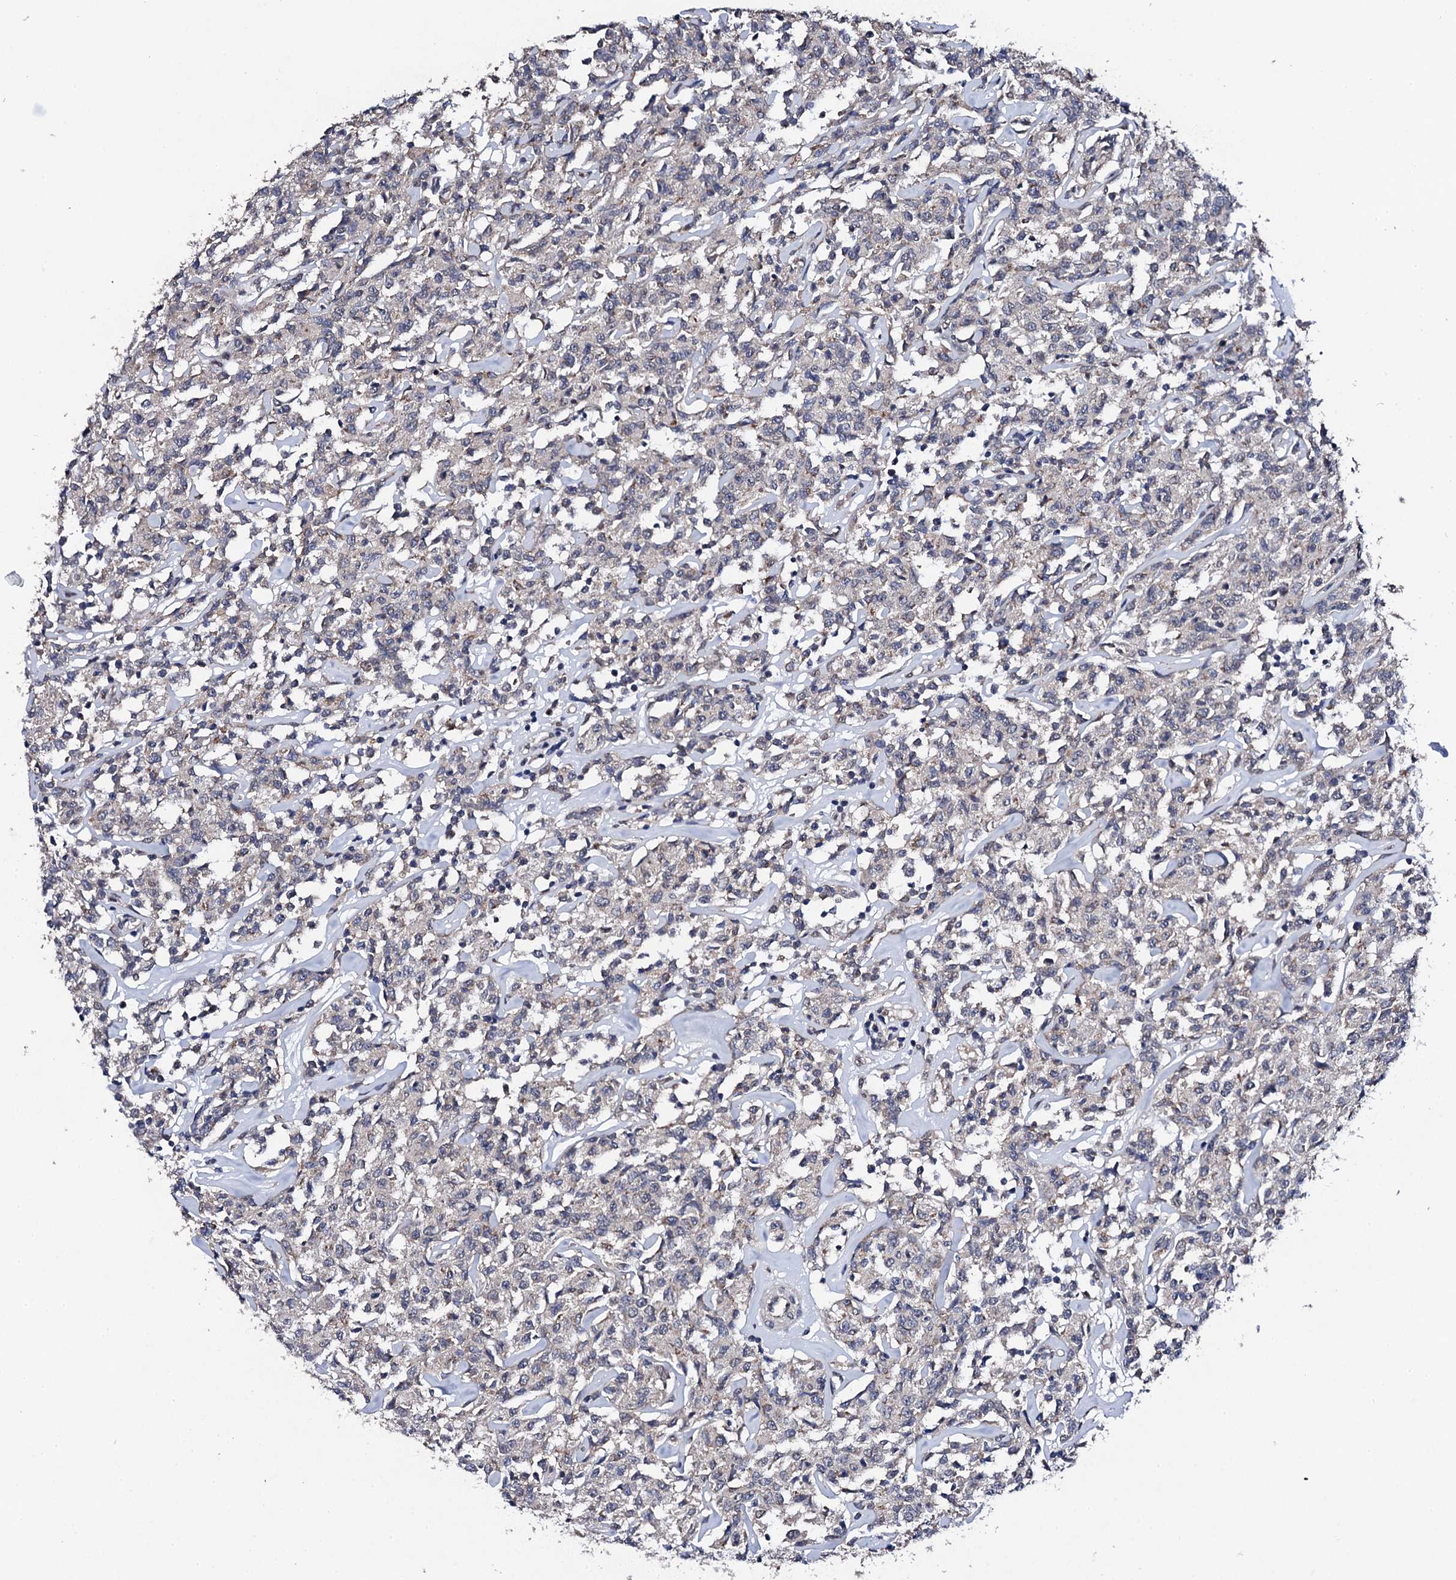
{"staining": {"intensity": "negative", "quantity": "none", "location": "none"}, "tissue": "lymphoma", "cell_type": "Tumor cells", "image_type": "cancer", "snomed": [{"axis": "morphology", "description": "Malignant lymphoma, non-Hodgkin's type, Low grade"}, {"axis": "topography", "description": "Small intestine"}], "caption": "A photomicrograph of human lymphoma is negative for staining in tumor cells. (Brightfield microscopy of DAB immunohistochemistry at high magnification).", "gene": "IP6K1", "patient": {"sex": "female", "age": 59}}